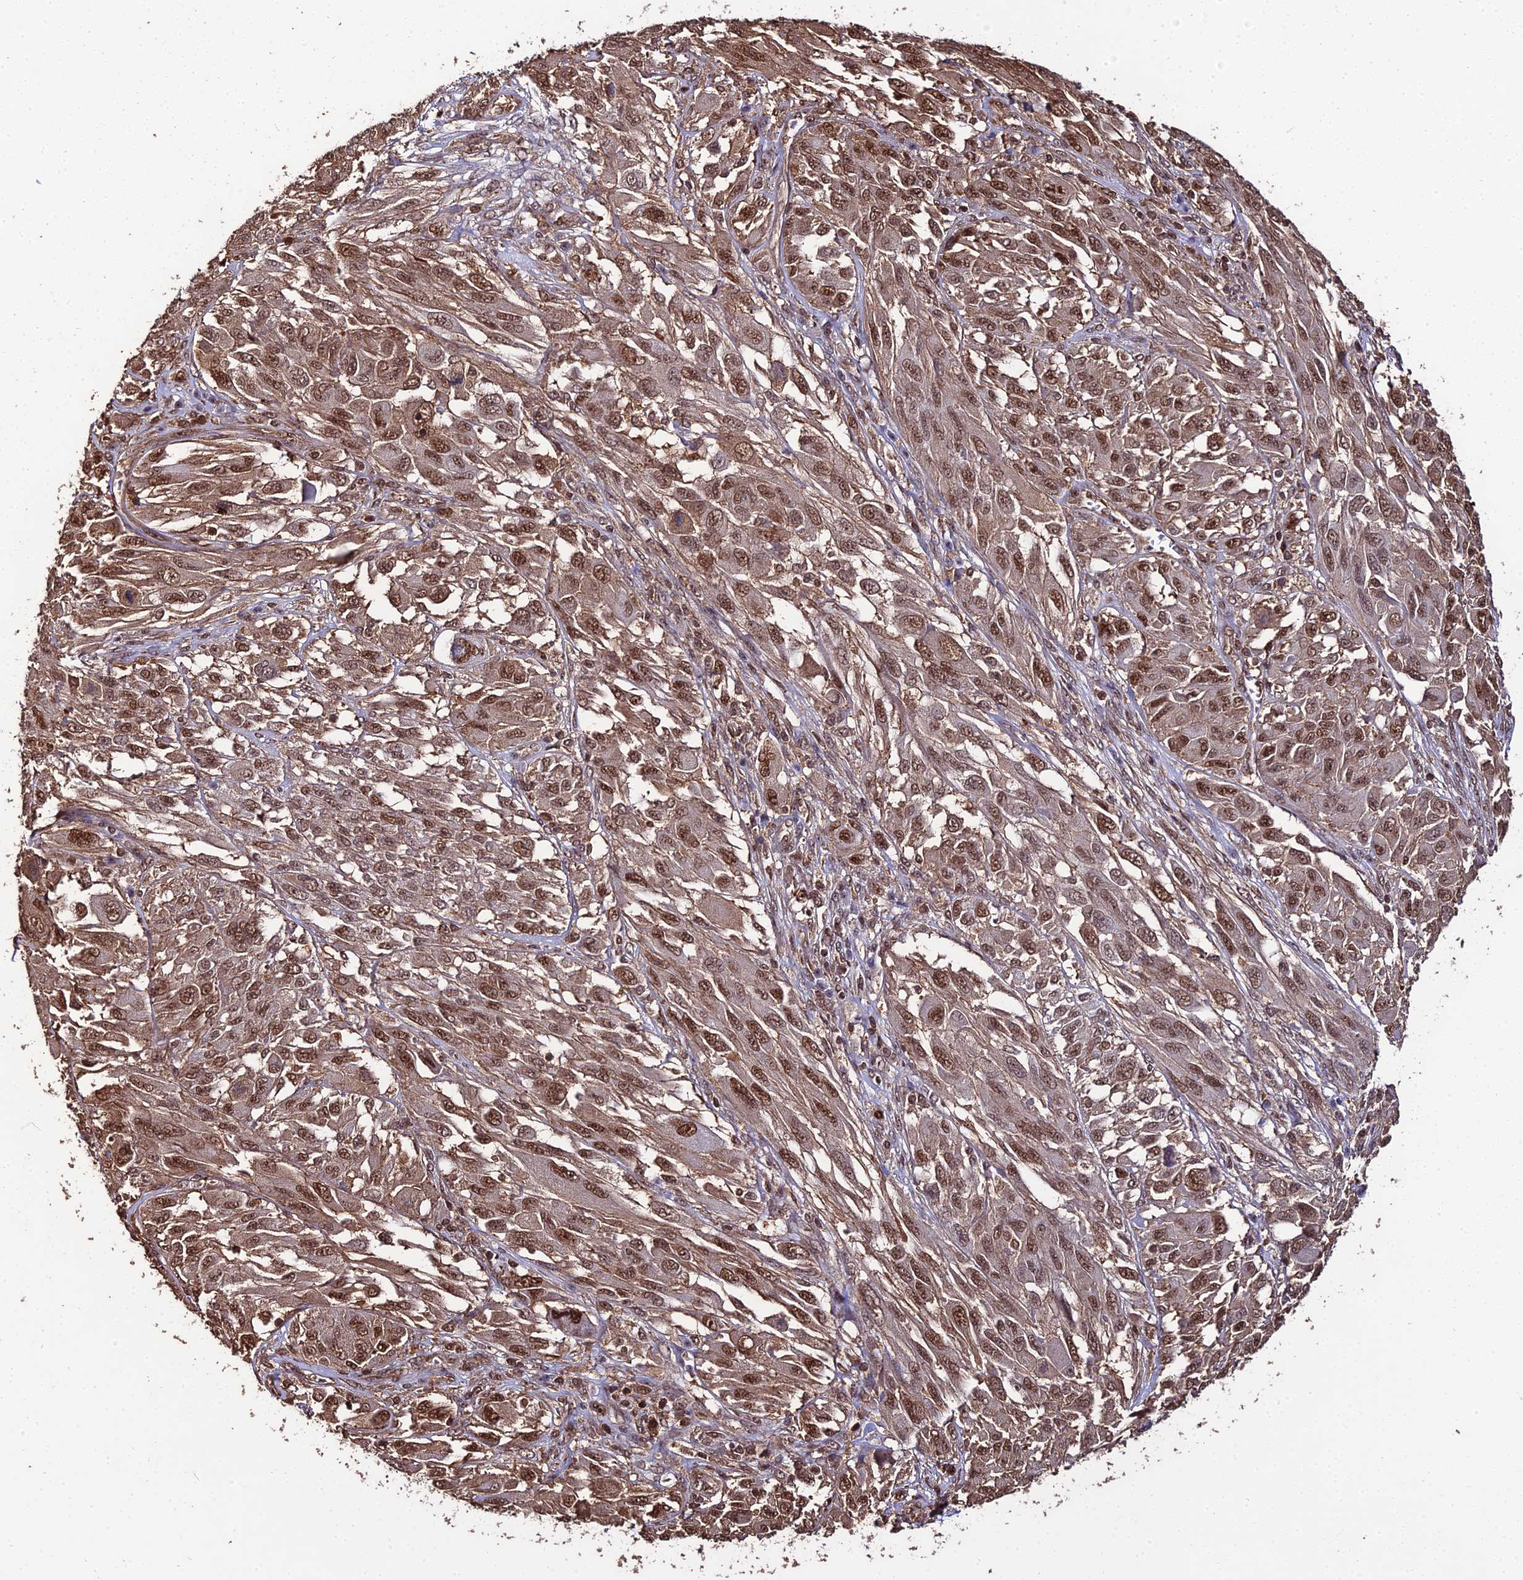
{"staining": {"intensity": "moderate", "quantity": ">75%", "location": "nuclear"}, "tissue": "melanoma", "cell_type": "Tumor cells", "image_type": "cancer", "snomed": [{"axis": "morphology", "description": "Malignant melanoma, NOS"}, {"axis": "topography", "description": "Skin"}], "caption": "Immunohistochemical staining of malignant melanoma displays medium levels of moderate nuclear expression in approximately >75% of tumor cells.", "gene": "PPP4C", "patient": {"sex": "female", "age": 91}}